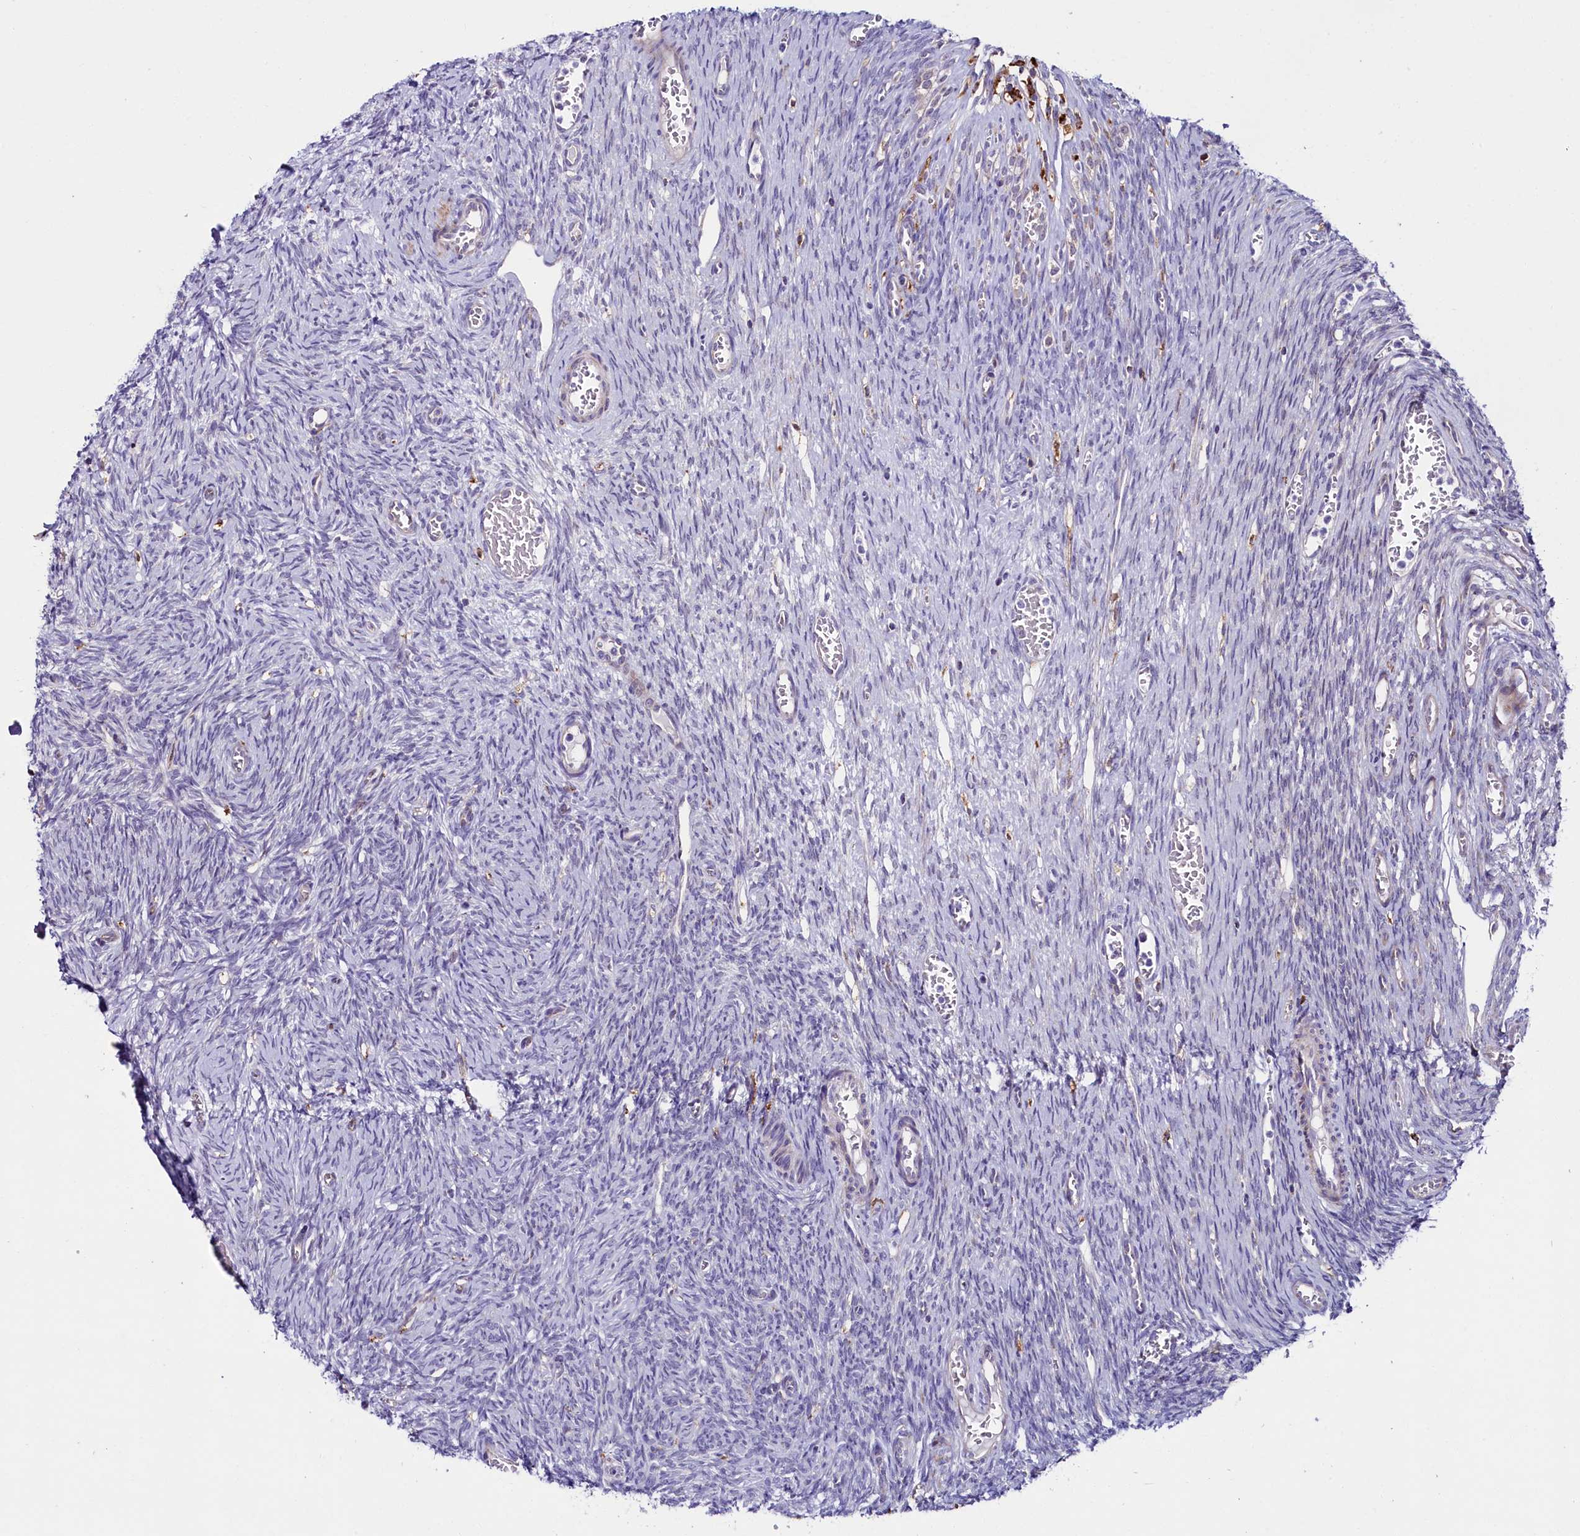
{"staining": {"intensity": "negative", "quantity": "none", "location": "none"}, "tissue": "ovary", "cell_type": "Follicle cells", "image_type": "normal", "snomed": [{"axis": "morphology", "description": "Normal tissue, NOS"}, {"axis": "topography", "description": "Ovary"}], "caption": "Ovary stained for a protein using immunohistochemistry displays no expression follicle cells.", "gene": "IL20RA", "patient": {"sex": "female", "age": 44}}